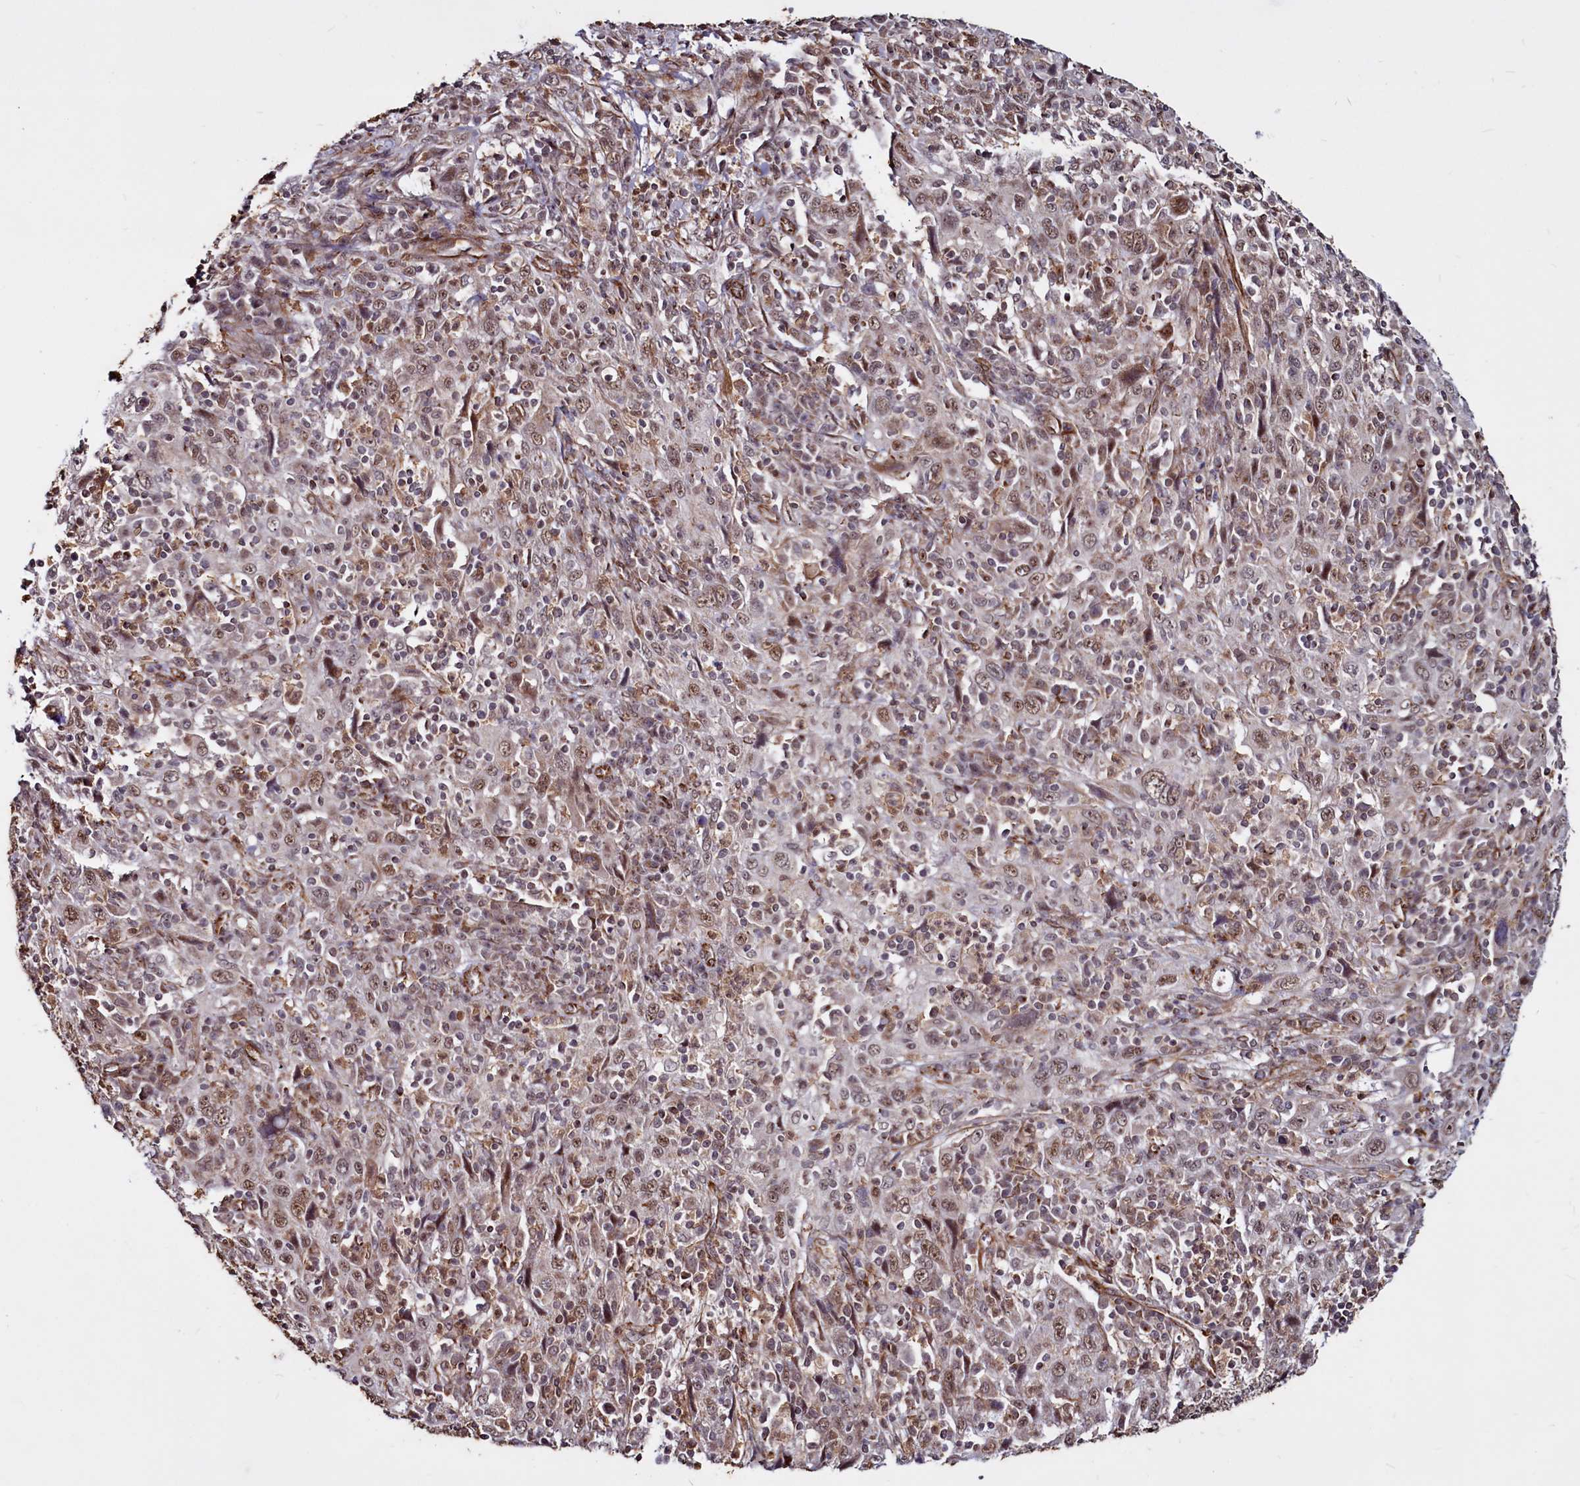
{"staining": {"intensity": "moderate", "quantity": ">75%", "location": "nuclear"}, "tissue": "cervical cancer", "cell_type": "Tumor cells", "image_type": "cancer", "snomed": [{"axis": "morphology", "description": "Squamous cell carcinoma, NOS"}, {"axis": "topography", "description": "Cervix"}], "caption": "Moderate nuclear staining is appreciated in about >75% of tumor cells in cervical cancer (squamous cell carcinoma).", "gene": "CLK3", "patient": {"sex": "female", "age": 46}}